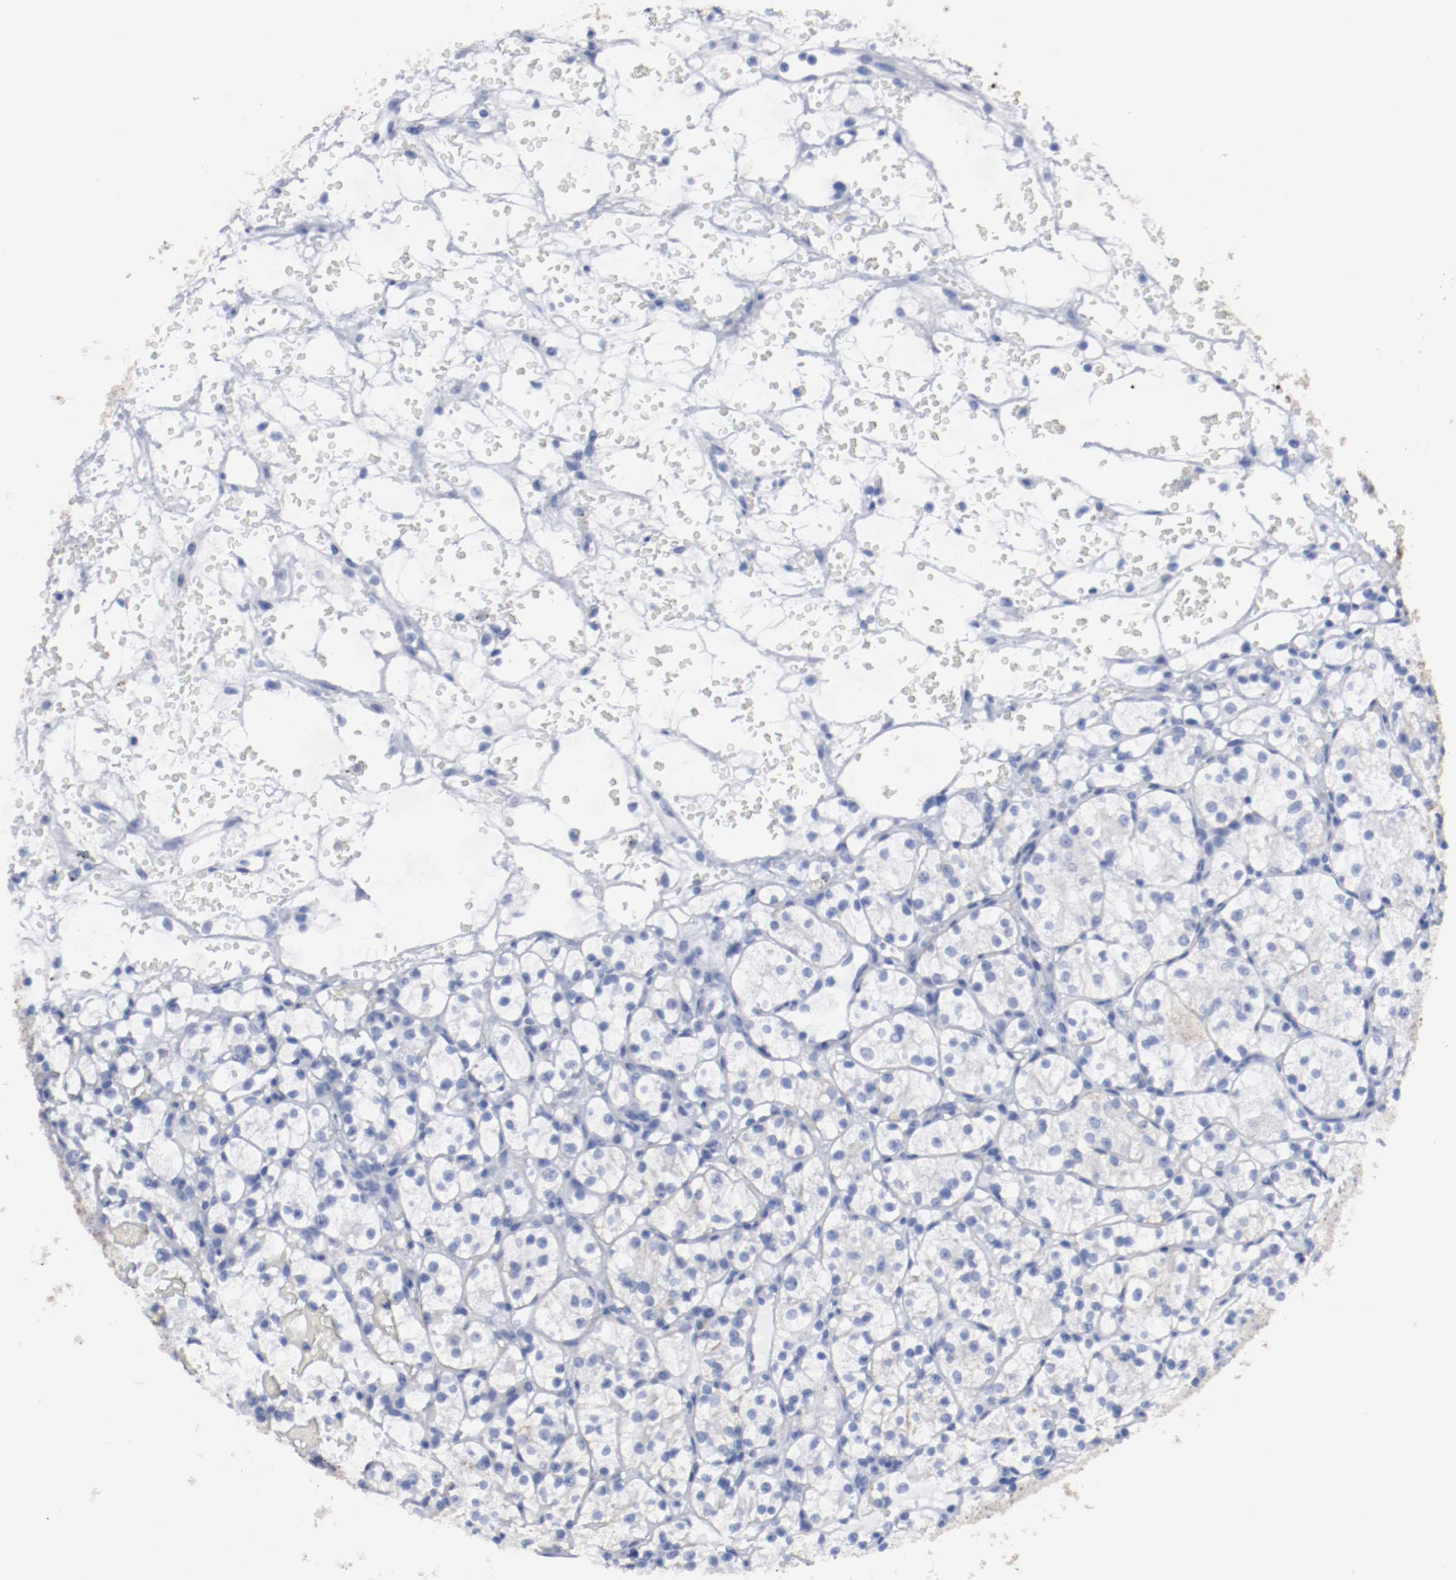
{"staining": {"intensity": "negative", "quantity": "none", "location": "none"}, "tissue": "renal cancer", "cell_type": "Tumor cells", "image_type": "cancer", "snomed": [{"axis": "morphology", "description": "Adenocarcinoma, NOS"}, {"axis": "topography", "description": "Kidney"}], "caption": "Renal cancer (adenocarcinoma) was stained to show a protein in brown. There is no significant positivity in tumor cells. (DAB immunohistochemistry (IHC) visualized using brightfield microscopy, high magnification).", "gene": "TSPAN6", "patient": {"sex": "female", "age": 60}}